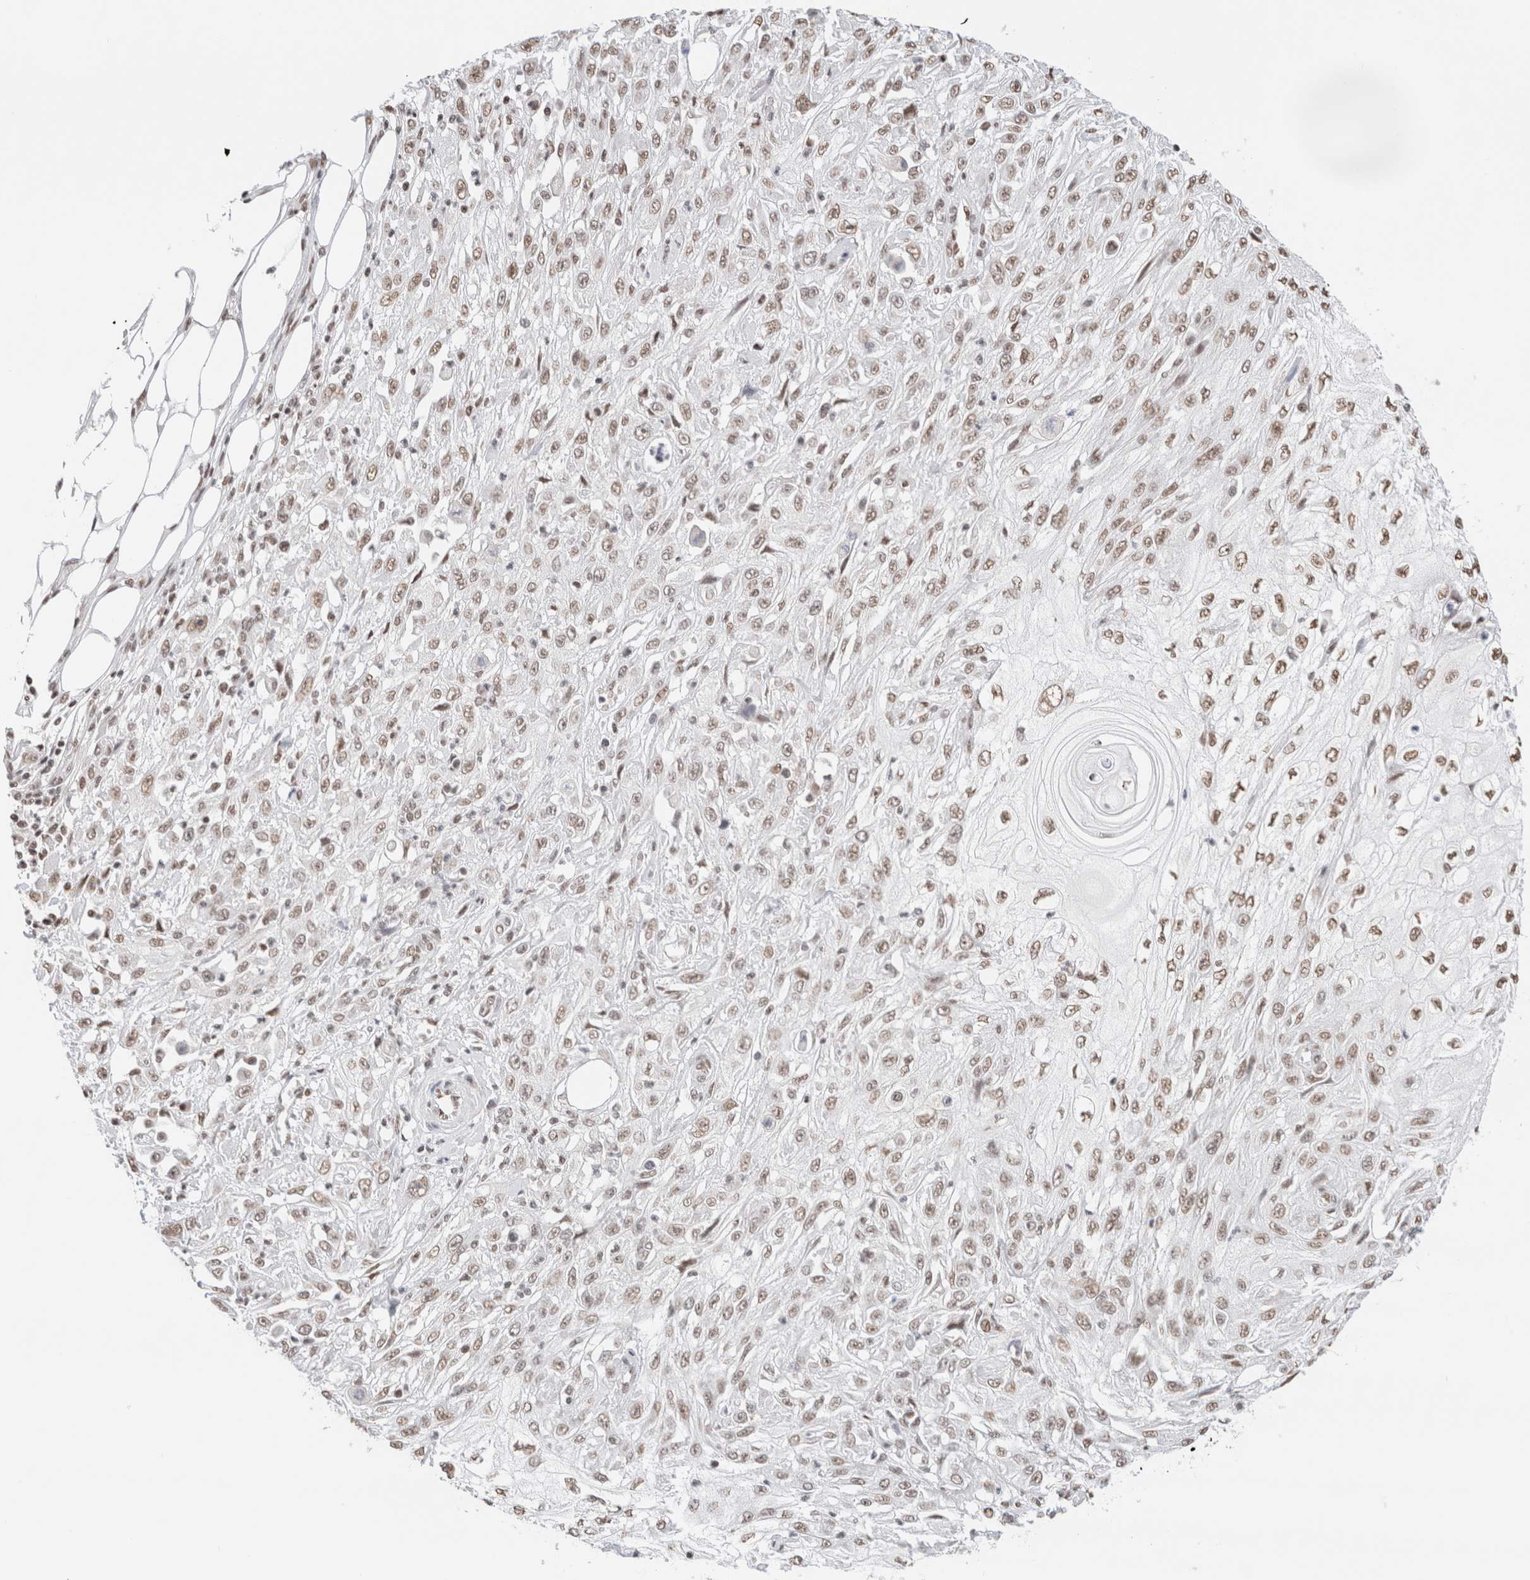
{"staining": {"intensity": "moderate", "quantity": "25%-75%", "location": "nuclear"}, "tissue": "skin cancer", "cell_type": "Tumor cells", "image_type": "cancer", "snomed": [{"axis": "morphology", "description": "Squamous cell carcinoma, NOS"}, {"axis": "morphology", "description": "Squamous cell carcinoma, metastatic, NOS"}, {"axis": "topography", "description": "Skin"}, {"axis": "topography", "description": "Lymph node"}], "caption": "There is medium levels of moderate nuclear positivity in tumor cells of metastatic squamous cell carcinoma (skin), as demonstrated by immunohistochemical staining (brown color).", "gene": "SUPT3H", "patient": {"sex": "male", "age": 75}}